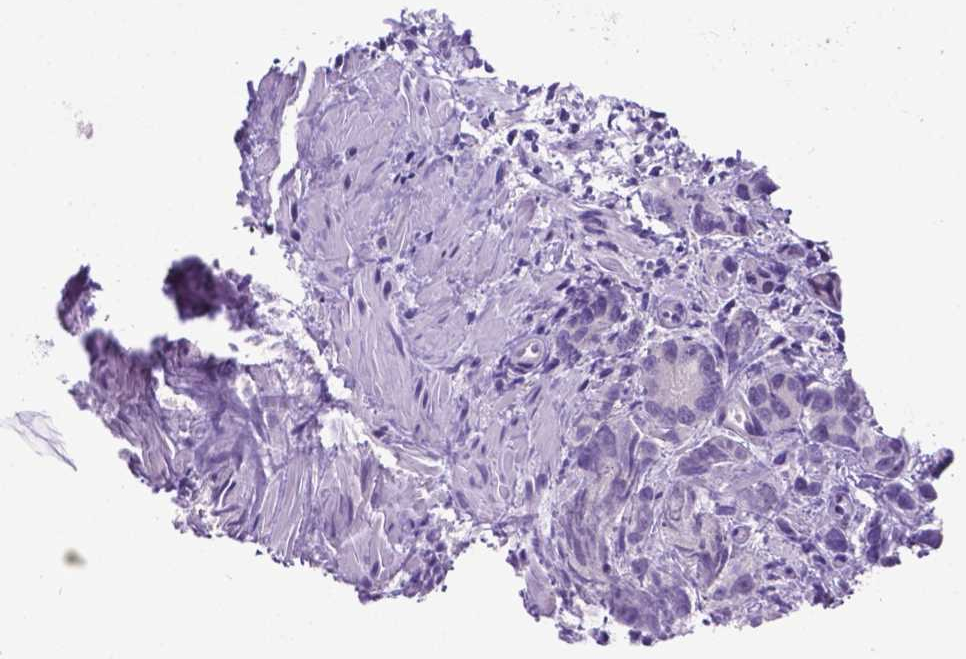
{"staining": {"intensity": "negative", "quantity": "none", "location": "none"}, "tissue": "prostate cancer", "cell_type": "Tumor cells", "image_type": "cancer", "snomed": [{"axis": "morphology", "description": "Adenocarcinoma, High grade"}, {"axis": "topography", "description": "Prostate"}], "caption": "High magnification brightfield microscopy of prostate cancer stained with DAB (brown) and counterstained with hematoxylin (blue): tumor cells show no significant expression.", "gene": "RPL6", "patient": {"sex": "male", "age": 77}}